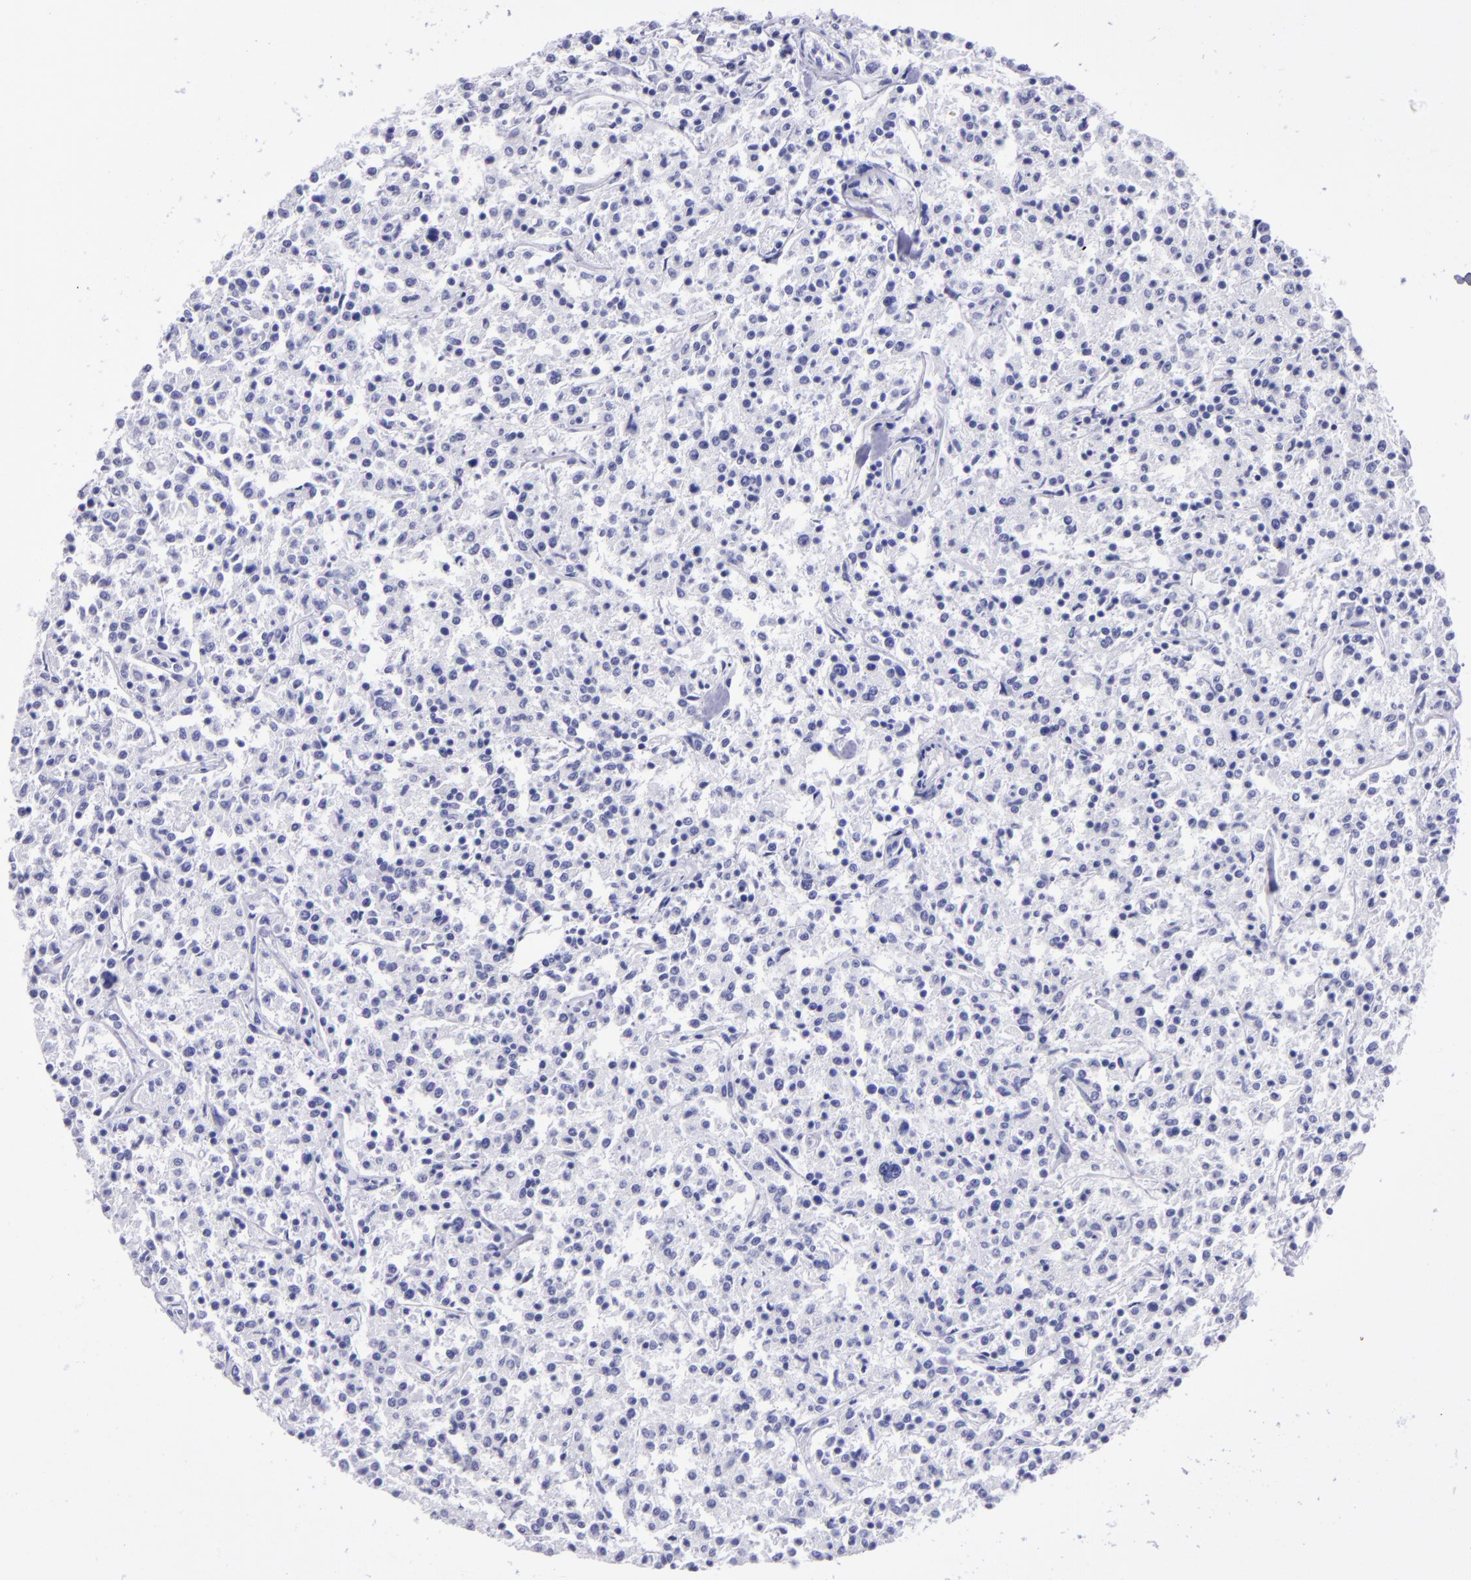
{"staining": {"intensity": "negative", "quantity": "none", "location": "none"}, "tissue": "lymphoma", "cell_type": "Tumor cells", "image_type": "cancer", "snomed": [{"axis": "morphology", "description": "Malignant lymphoma, non-Hodgkin's type, Low grade"}, {"axis": "topography", "description": "Small intestine"}], "caption": "DAB (3,3'-diaminobenzidine) immunohistochemical staining of human lymphoma shows no significant staining in tumor cells.", "gene": "TYRP1", "patient": {"sex": "female", "age": 59}}